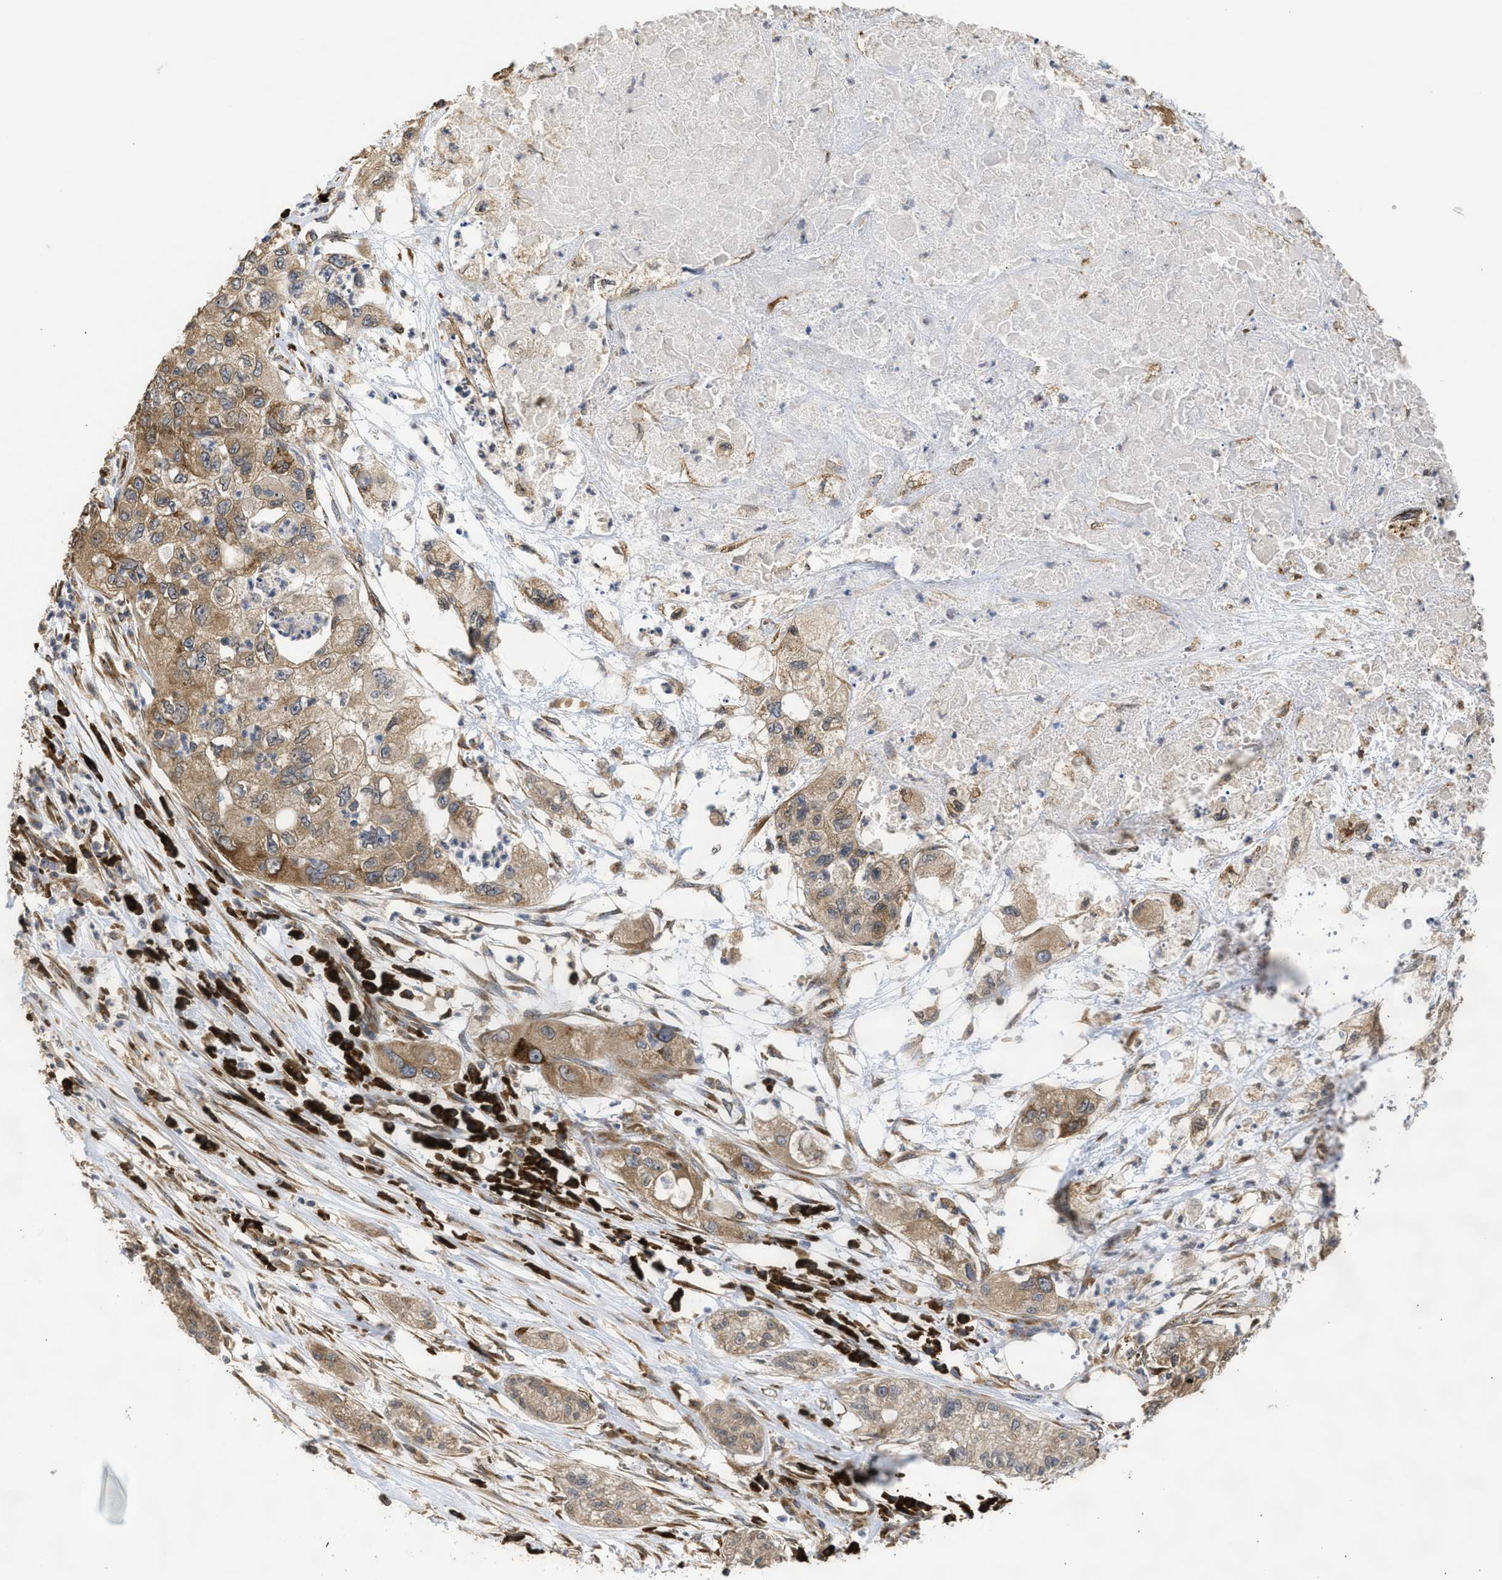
{"staining": {"intensity": "moderate", "quantity": ">75%", "location": "cytoplasmic/membranous"}, "tissue": "pancreatic cancer", "cell_type": "Tumor cells", "image_type": "cancer", "snomed": [{"axis": "morphology", "description": "Adenocarcinoma, NOS"}, {"axis": "topography", "description": "Pancreas"}], "caption": "This is an image of immunohistochemistry (IHC) staining of adenocarcinoma (pancreatic), which shows moderate expression in the cytoplasmic/membranous of tumor cells.", "gene": "DNAJC1", "patient": {"sex": "female", "age": 78}}